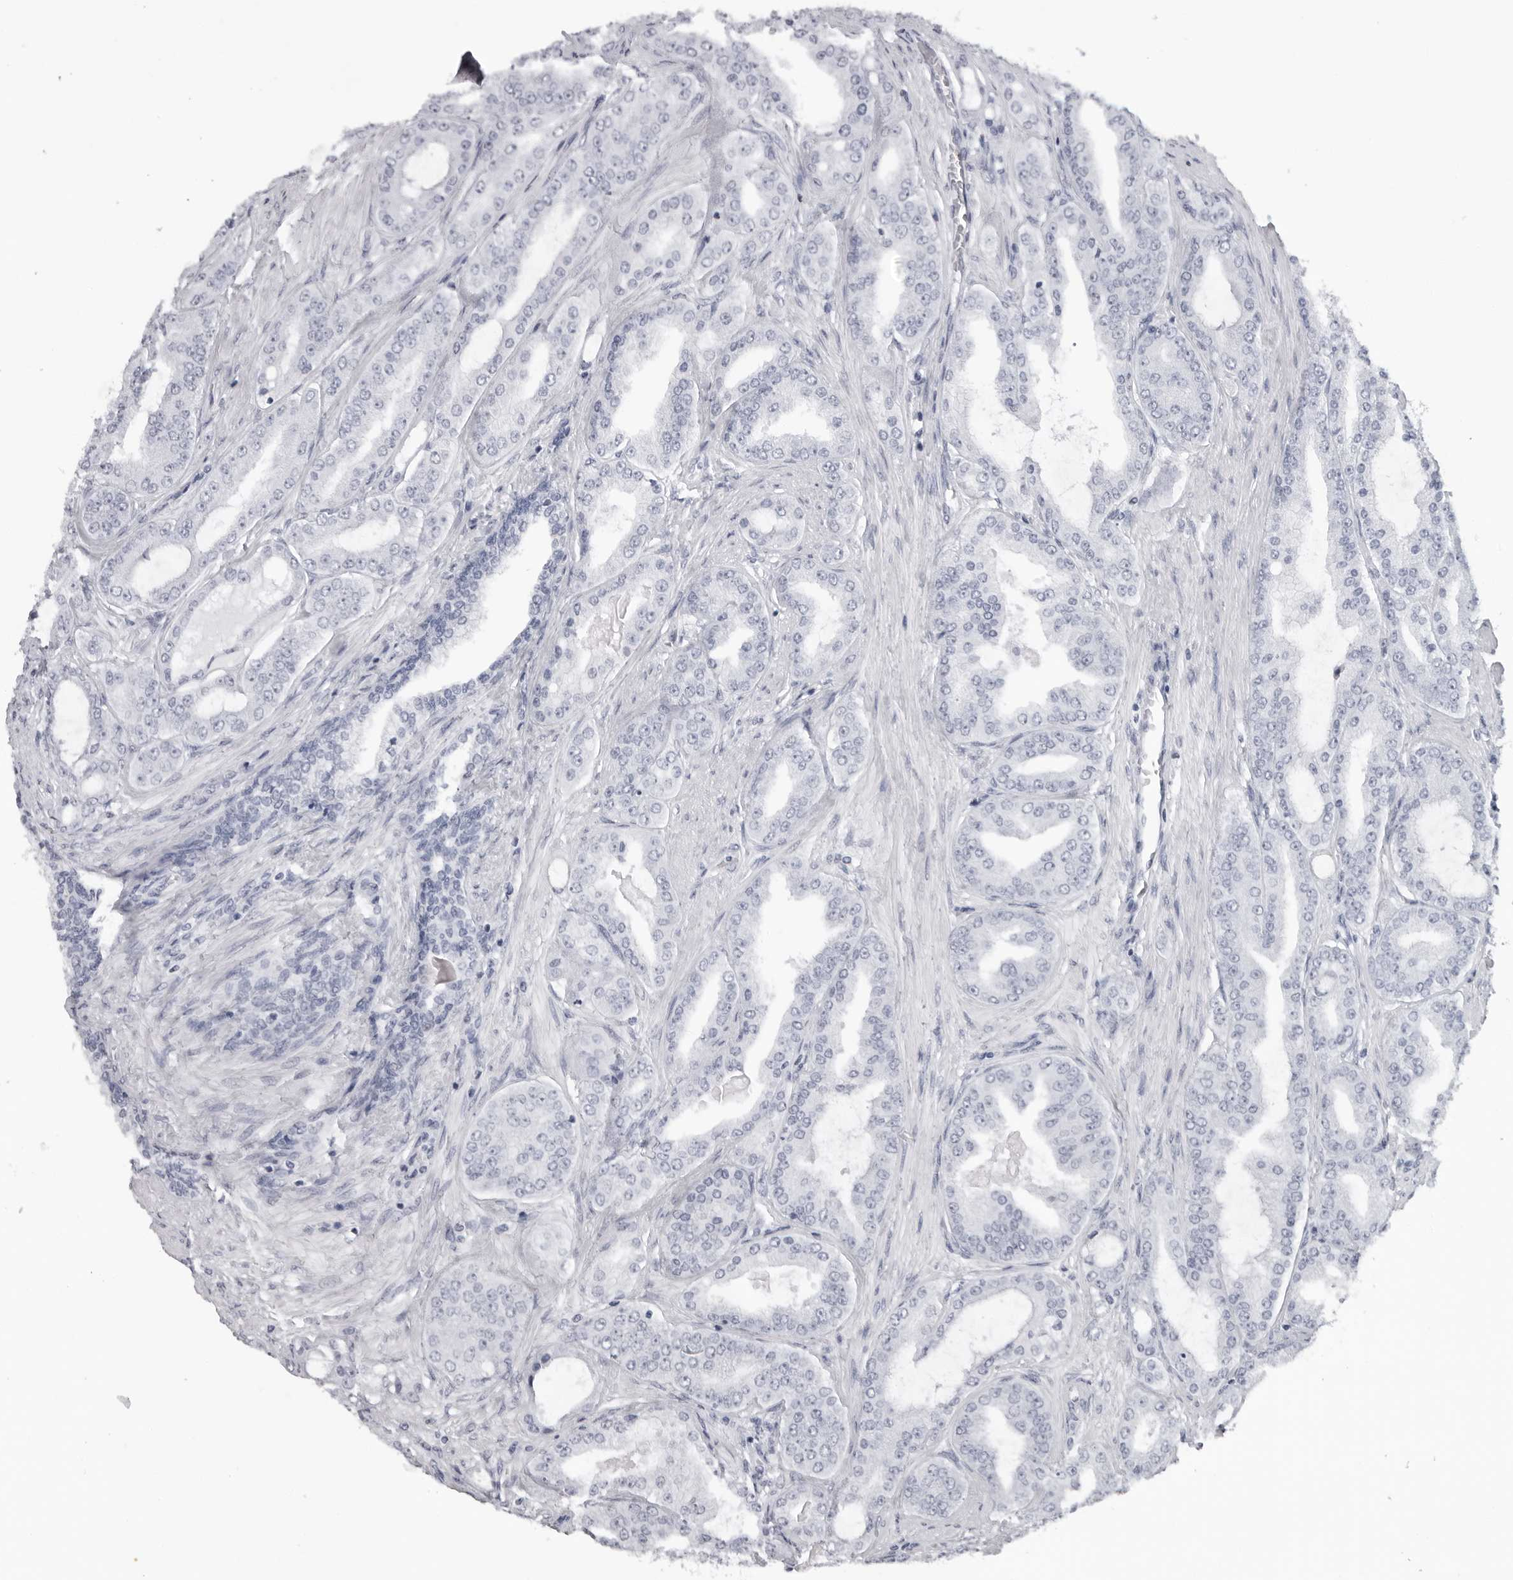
{"staining": {"intensity": "negative", "quantity": "none", "location": "none"}, "tissue": "prostate cancer", "cell_type": "Tumor cells", "image_type": "cancer", "snomed": [{"axis": "morphology", "description": "Adenocarcinoma, High grade"}, {"axis": "topography", "description": "Prostate"}], "caption": "Image shows no significant protein expression in tumor cells of prostate adenocarcinoma (high-grade).", "gene": "ESPN", "patient": {"sex": "male", "age": 60}}